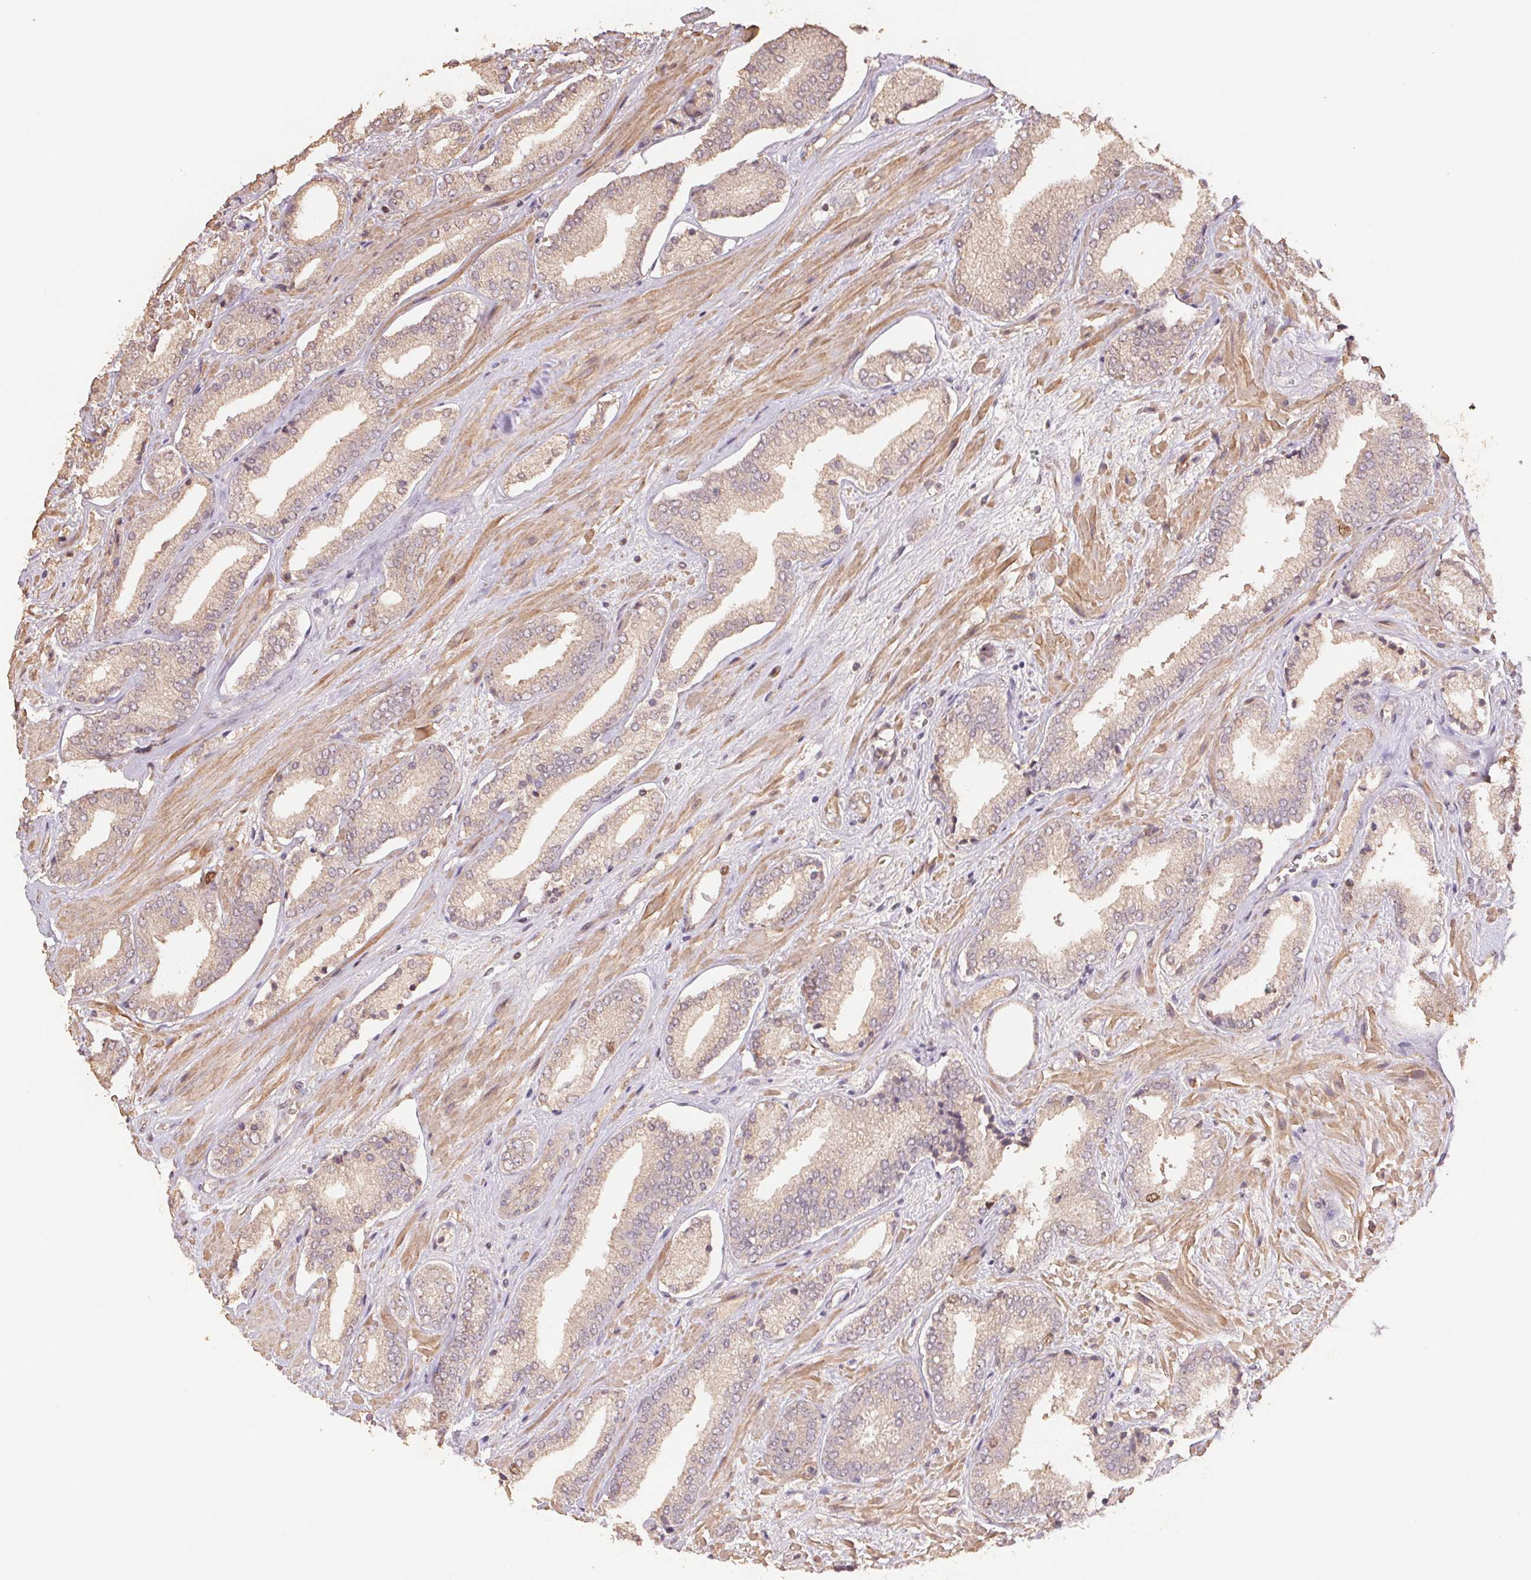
{"staining": {"intensity": "weak", "quantity": "<25%", "location": "cytoplasmic/membranous"}, "tissue": "prostate cancer", "cell_type": "Tumor cells", "image_type": "cancer", "snomed": [{"axis": "morphology", "description": "Adenocarcinoma, High grade"}, {"axis": "topography", "description": "Prostate"}], "caption": "High power microscopy photomicrograph of an IHC image of prostate cancer, revealing no significant staining in tumor cells.", "gene": "CENPF", "patient": {"sex": "male", "age": 56}}